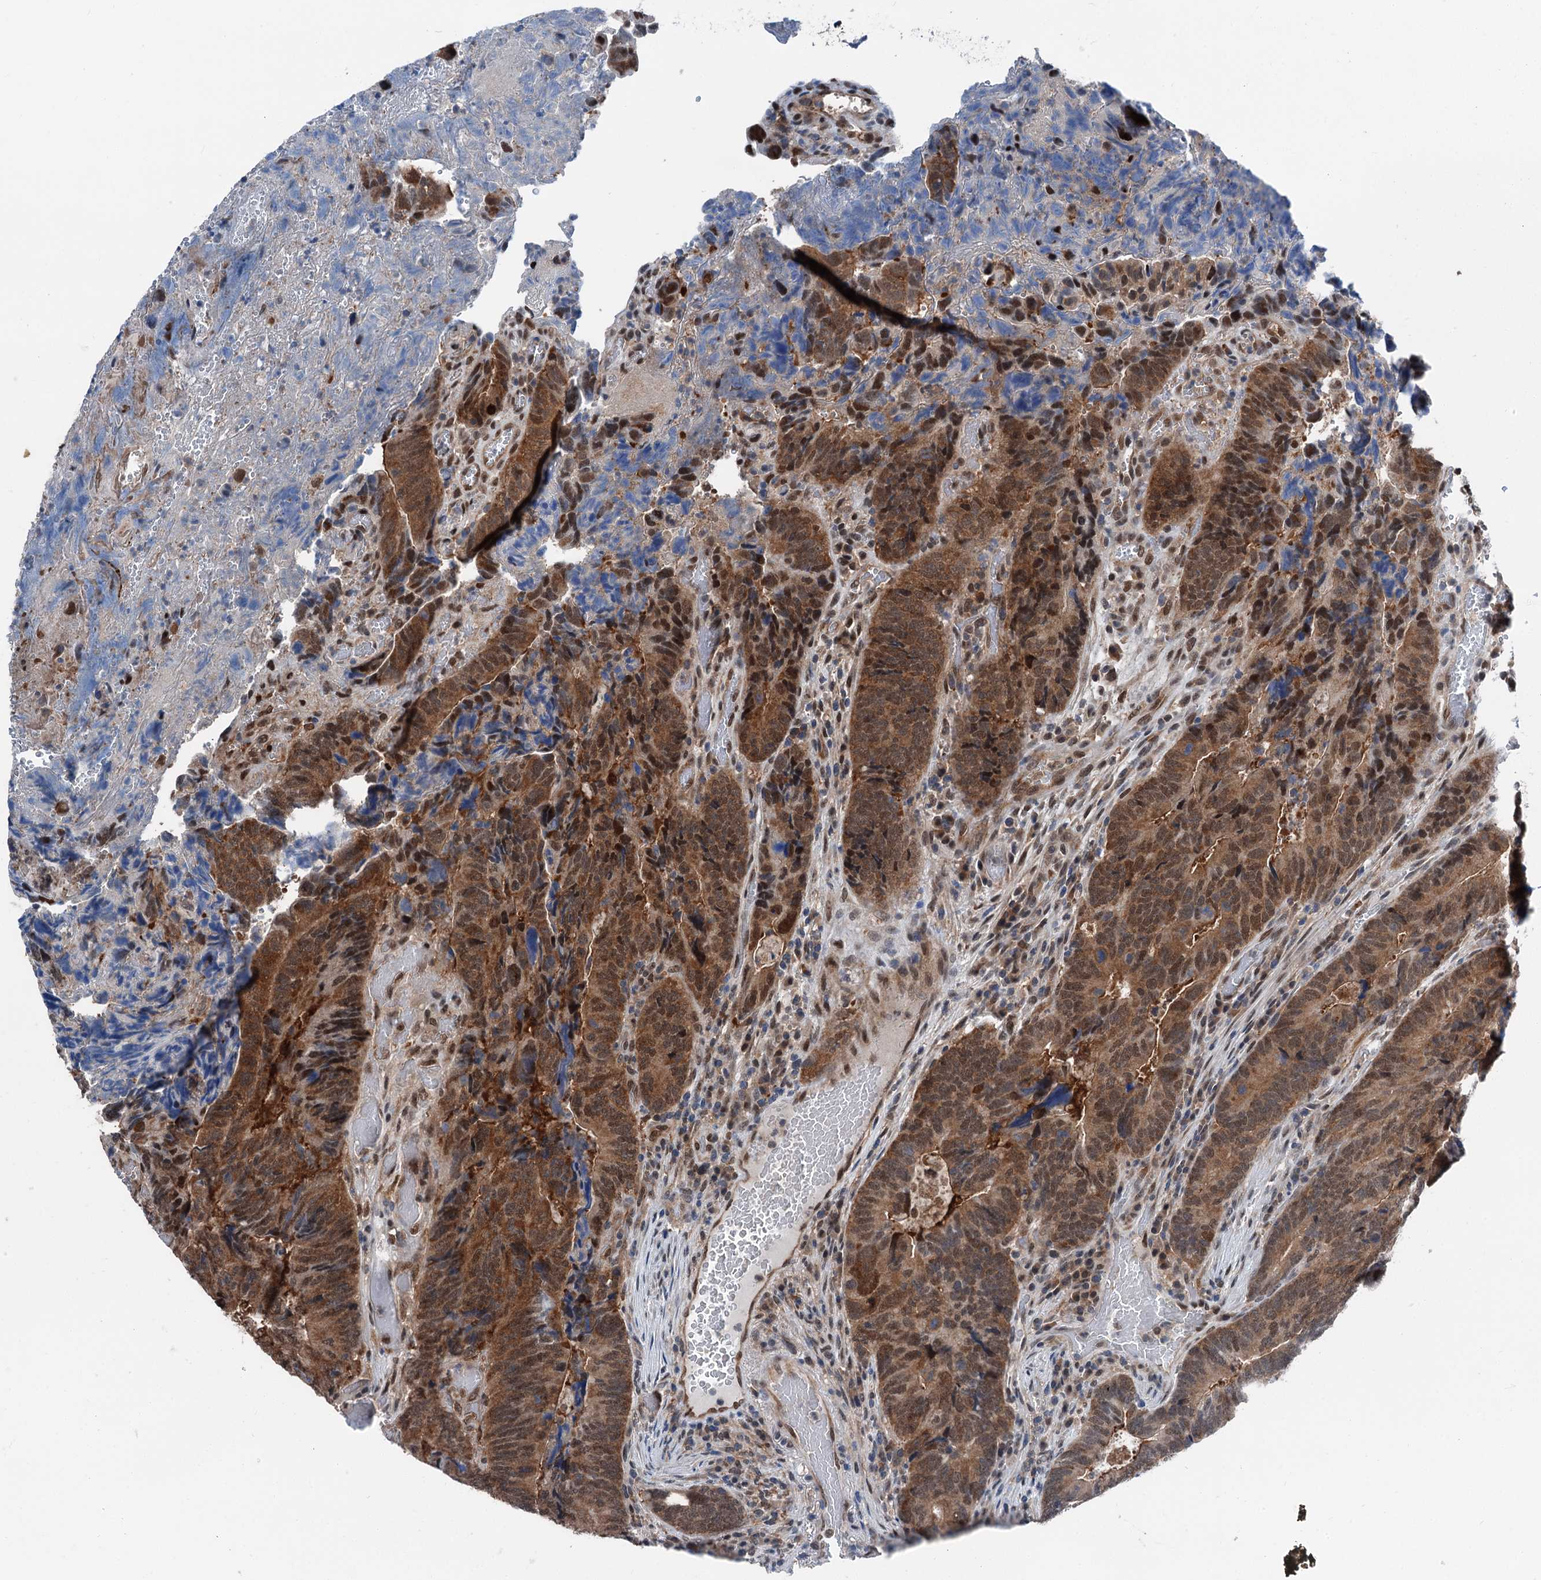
{"staining": {"intensity": "moderate", "quantity": ">75%", "location": "cytoplasmic/membranous,nuclear"}, "tissue": "colorectal cancer", "cell_type": "Tumor cells", "image_type": "cancer", "snomed": [{"axis": "morphology", "description": "Adenocarcinoma, NOS"}, {"axis": "topography", "description": "Colon"}], "caption": "Moderate cytoplasmic/membranous and nuclear expression for a protein is seen in approximately >75% of tumor cells of adenocarcinoma (colorectal) using immunohistochemistry.", "gene": "PSMD13", "patient": {"sex": "female", "age": 67}}